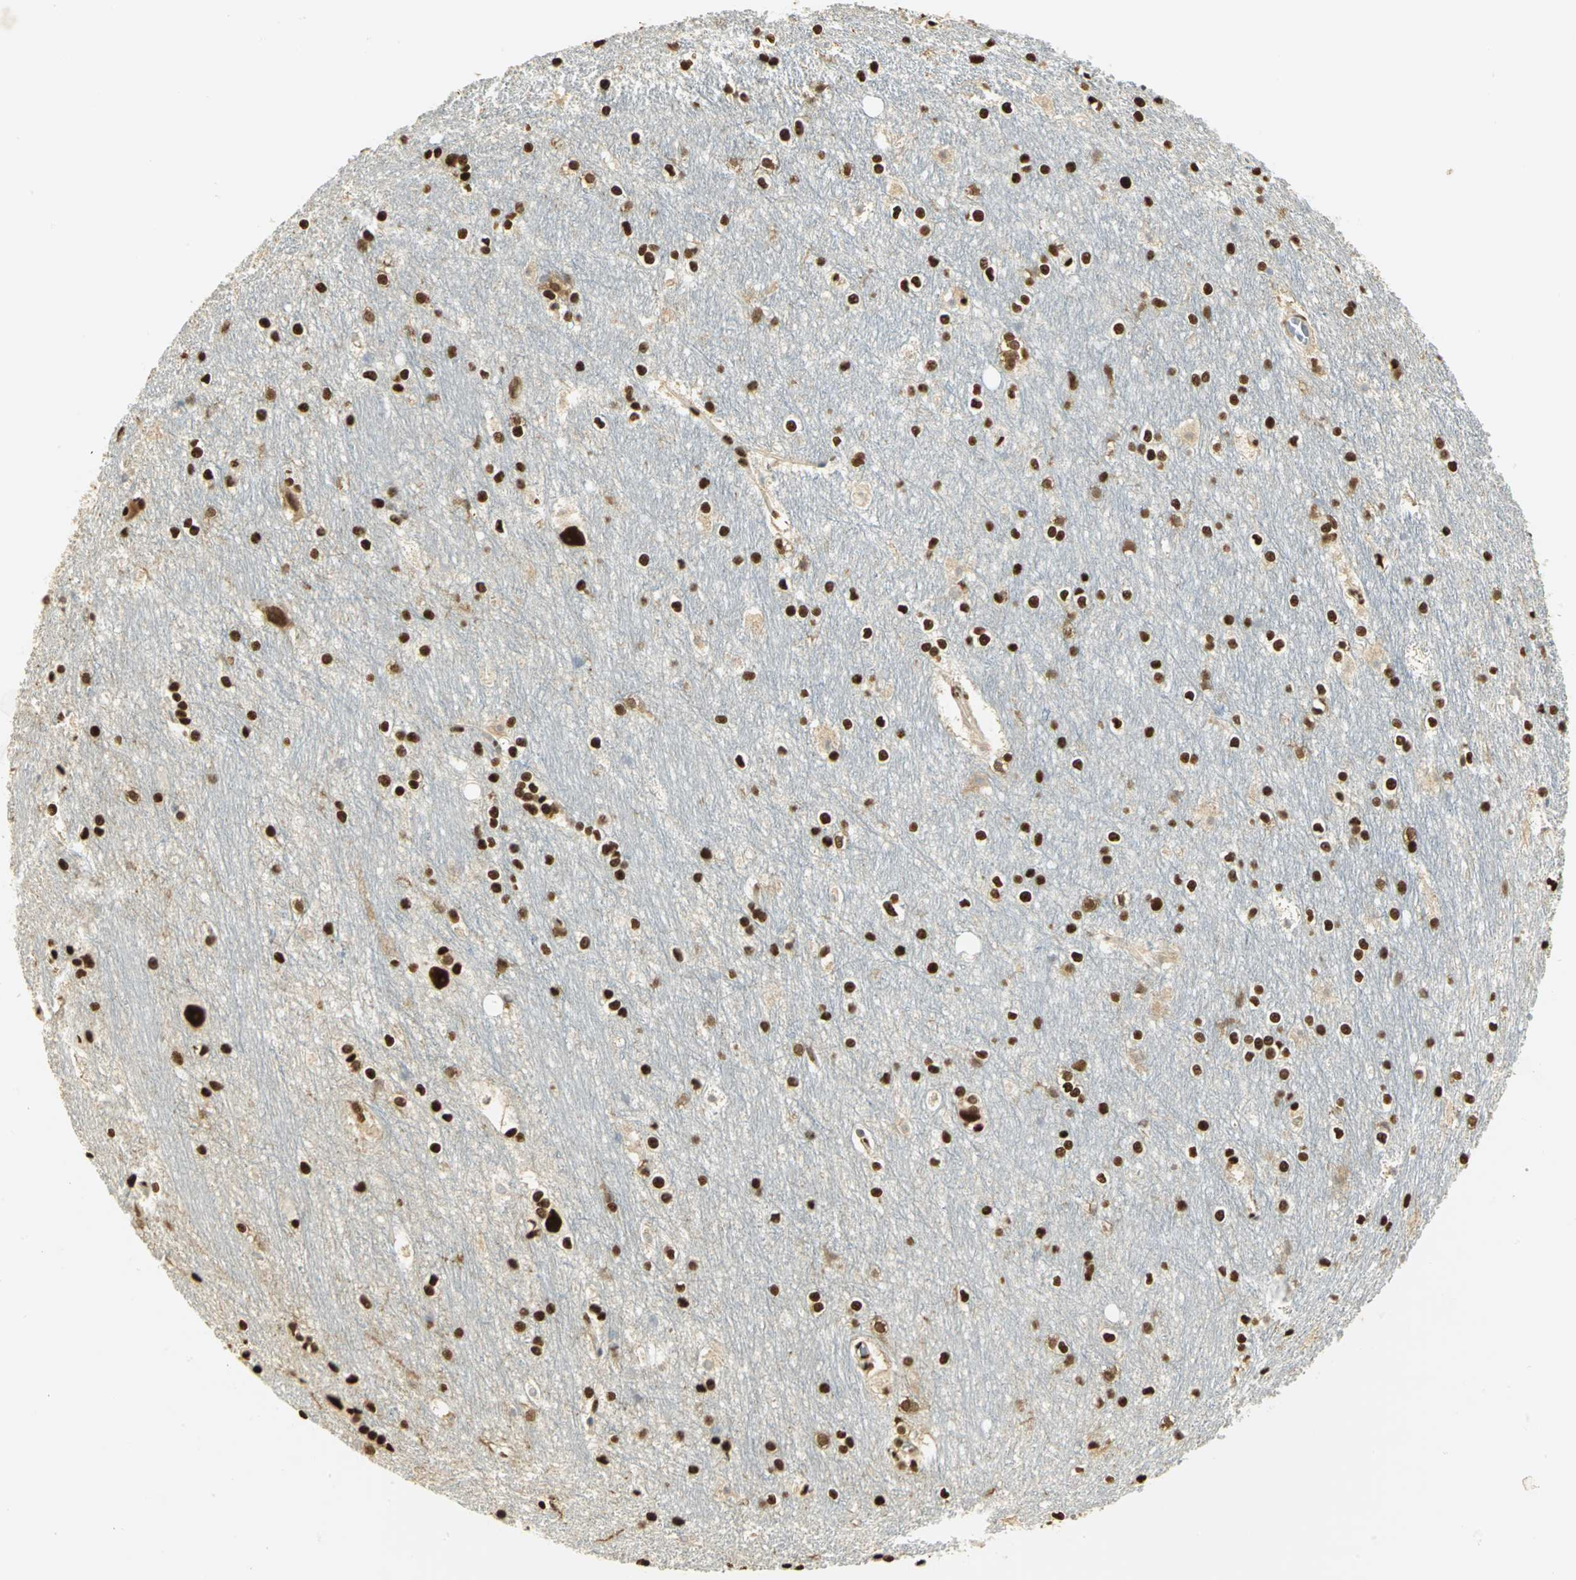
{"staining": {"intensity": "strong", "quantity": ">75%", "location": "nuclear"}, "tissue": "hippocampus", "cell_type": "Glial cells", "image_type": "normal", "snomed": [{"axis": "morphology", "description": "Normal tissue, NOS"}, {"axis": "topography", "description": "Hippocampus"}], "caption": "The micrograph demonstrates immunohistochemical staining of normal hippocampus. There is strong nuclear expression is present in approximately >75% of glial cells. (IHC, brightfield microscopy, high magnification).", "gene": "SET", "patient": {"sex": "female", "age": 19}}